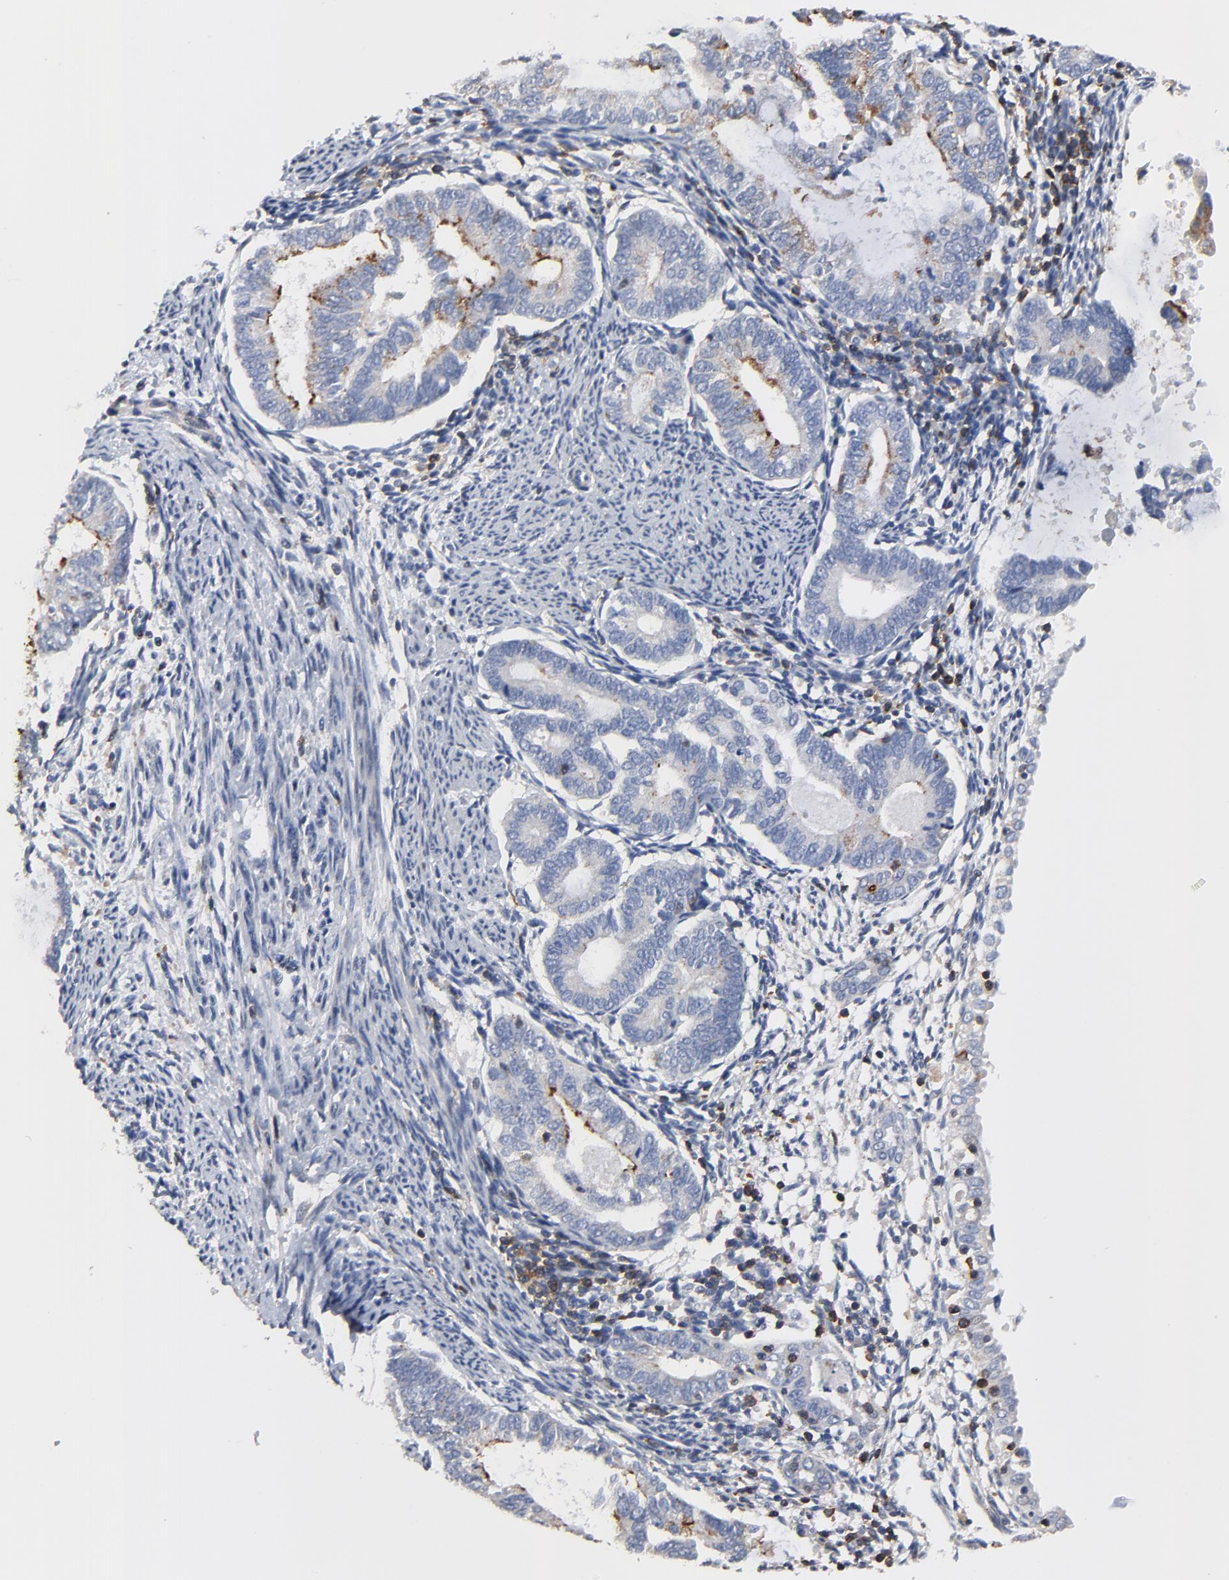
{"staining": {"intensity": "moderate", "quantity": "<25%", "location": "cytoplasmic/membranous"}, "tissue": "endometrial cancer", "cell_type": "Tumor cells", "image_type": "cancer", "snomed": [{"axis": "morphology", "description": "Adenocarcinoma, NOS"}, {"axis": "topography", "description": "Endometrium"}], "caption": "The histopathology image reveals staining of endometrial cancer (adenocarcinoma), revealing moderate cytoplasmic/membranous protein positivity (brown color) within tumor cells. The protein of interest is shown in brown color, while the nuclei are stained blue.", "gene": "SKAP1", "patient": {"sex": "female", "age": 63}}